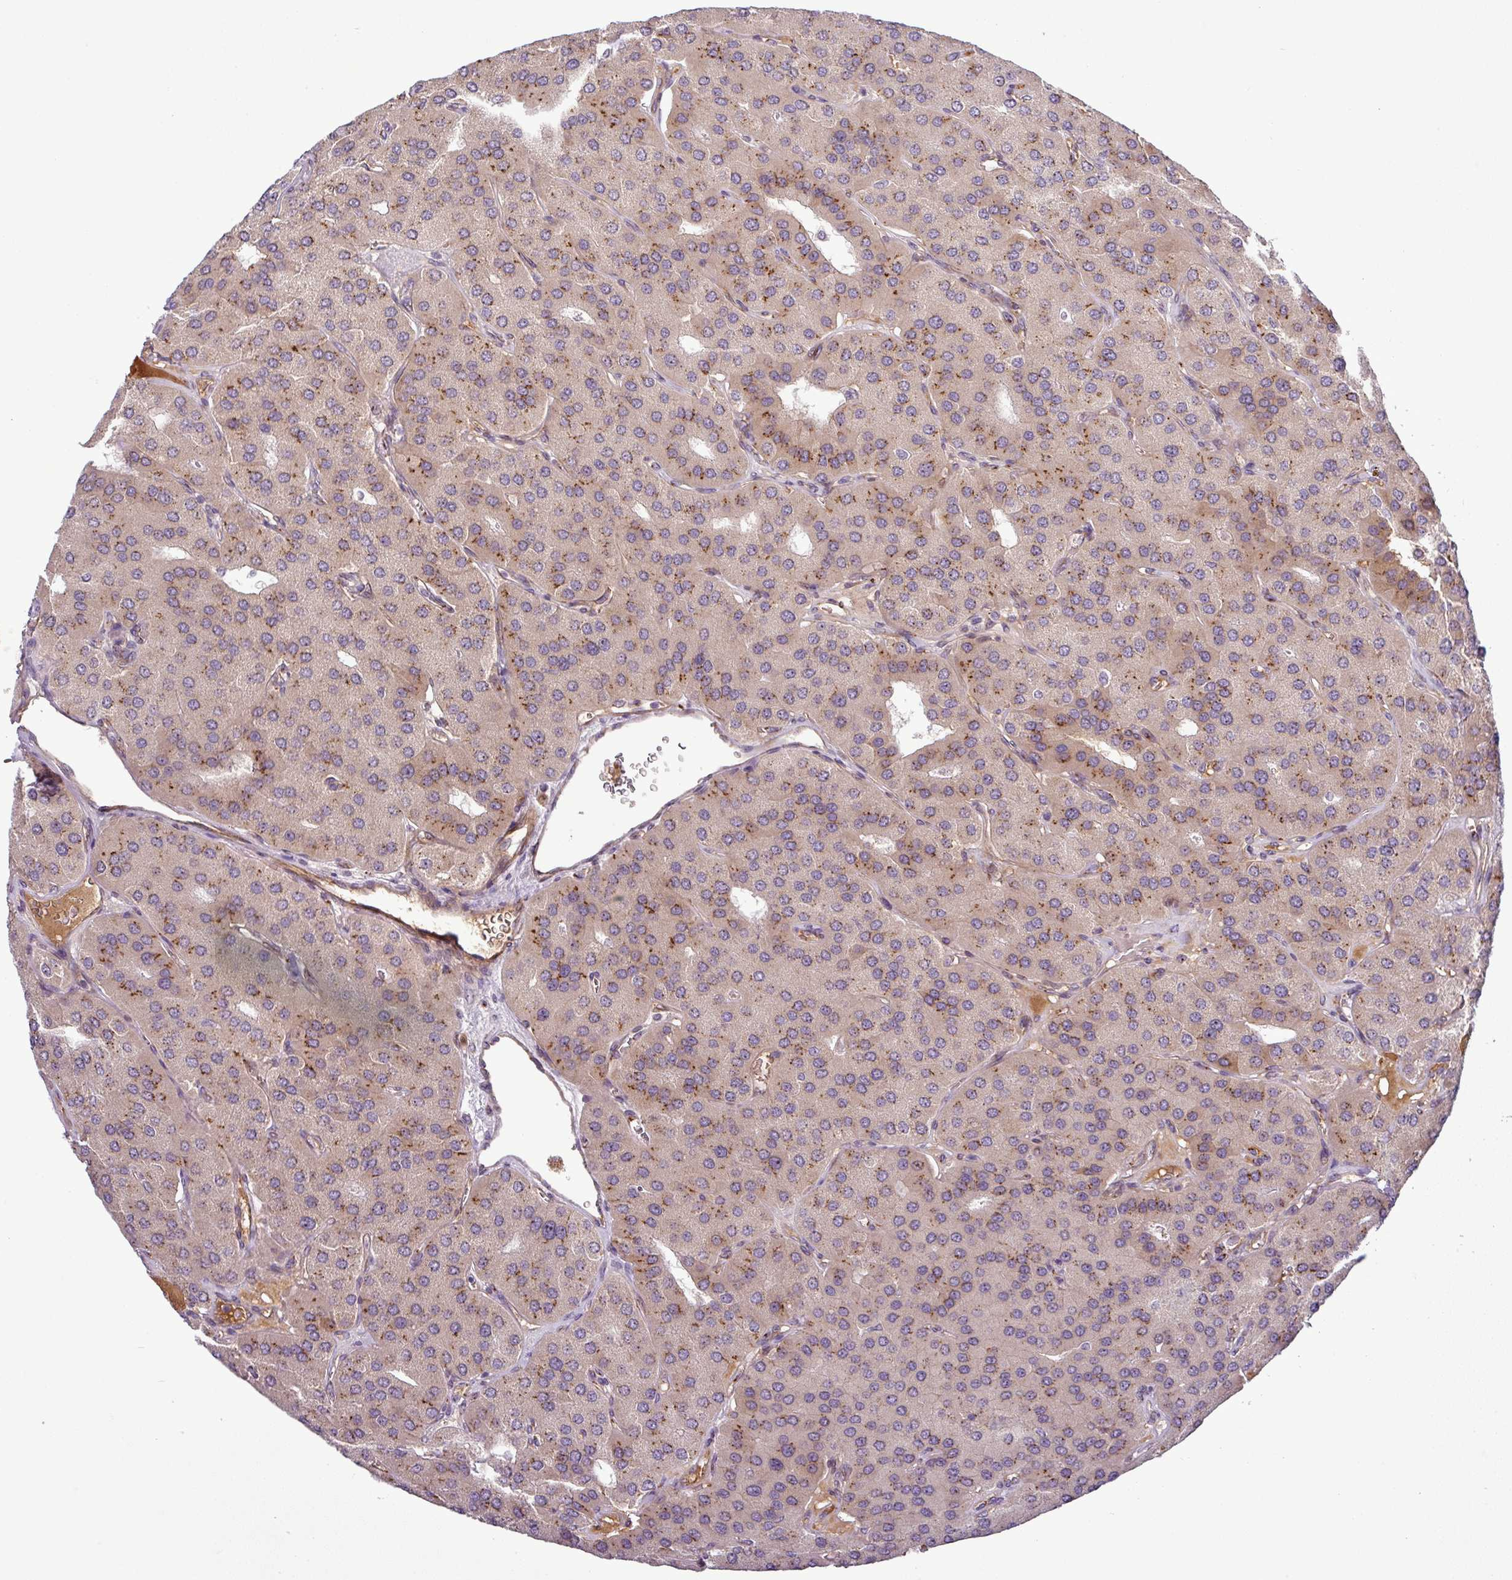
{"staining": {"intensity": "moderate", "quantity": "25%-75%", "location": "cytoplasmic/membranous"}, "tissue": "parathyroid gland", "cell_type": "Glandular cells", "image_type": "normal", "snomed": [{"axis": "morphology", "description": "Normal tissue, NOS"}, {"axis": "morphology", "description": "Adenoma, NOS"}, {"axis": "topography", "description": "Parathyroid gland"}], "caption": "Immunohistochemical staining of normal human parathyroid gland shows medium levels of moderate cytoplasmic/membranous staining in approximately 25%-75% of glandular cells.", "gene": "PCDH1", "patient": {"sex": "female", "age": 86}}